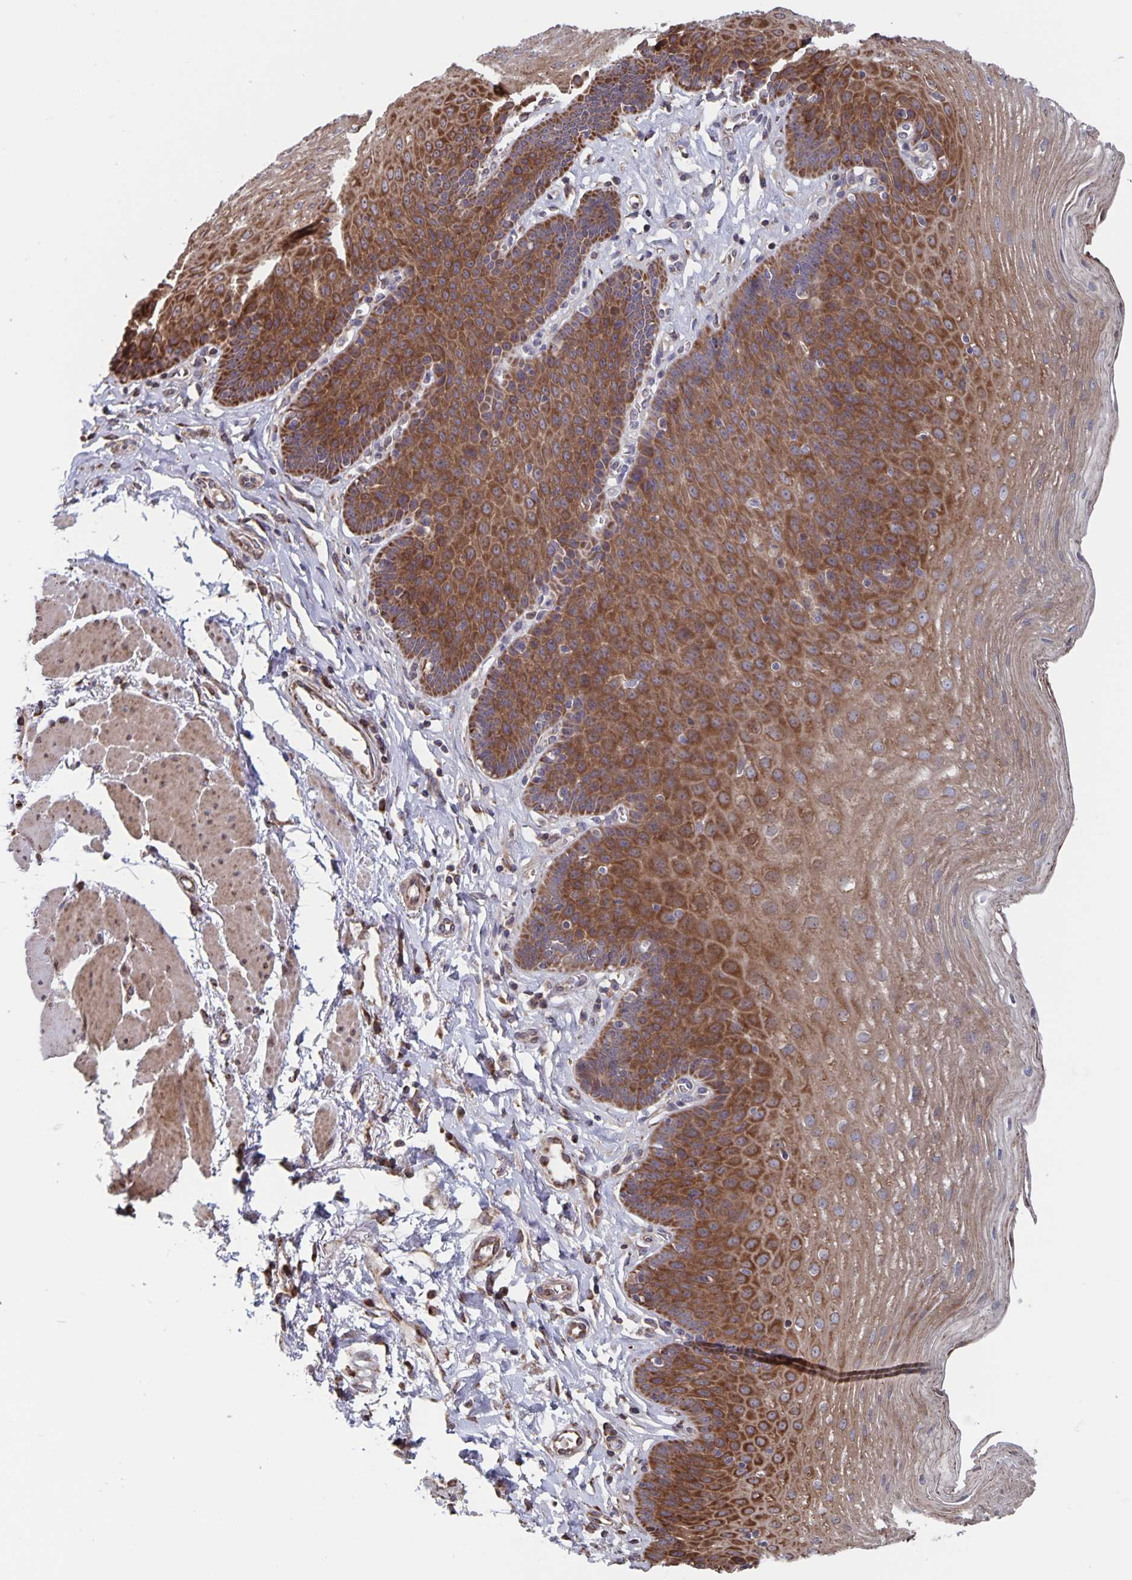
{"staining": {"intensity": "strong", "quantity": "25%-75%", "location": "cytoplasmic/membranous"}, "tissue": "esophagus", "cell_type": "Squamous epithelial cells", "image_type": "normal", "snomed": [{"axis": "morphology", "description": "Normal tissue, NOS"}, {"axis": "topography", "description": "Esophagus"}], "caption": "Immunohistochemical staining of benign human esophagus displays 25%-75% levels of strong cytoplasmic/membranous protein staining in about 25%-75% of squamous epithelial cells. (DAB IHC, brown staining for protein, blue staining for nuclei).", "gene": "ACACA", "patient": {"sex": "female", "age": 81}}